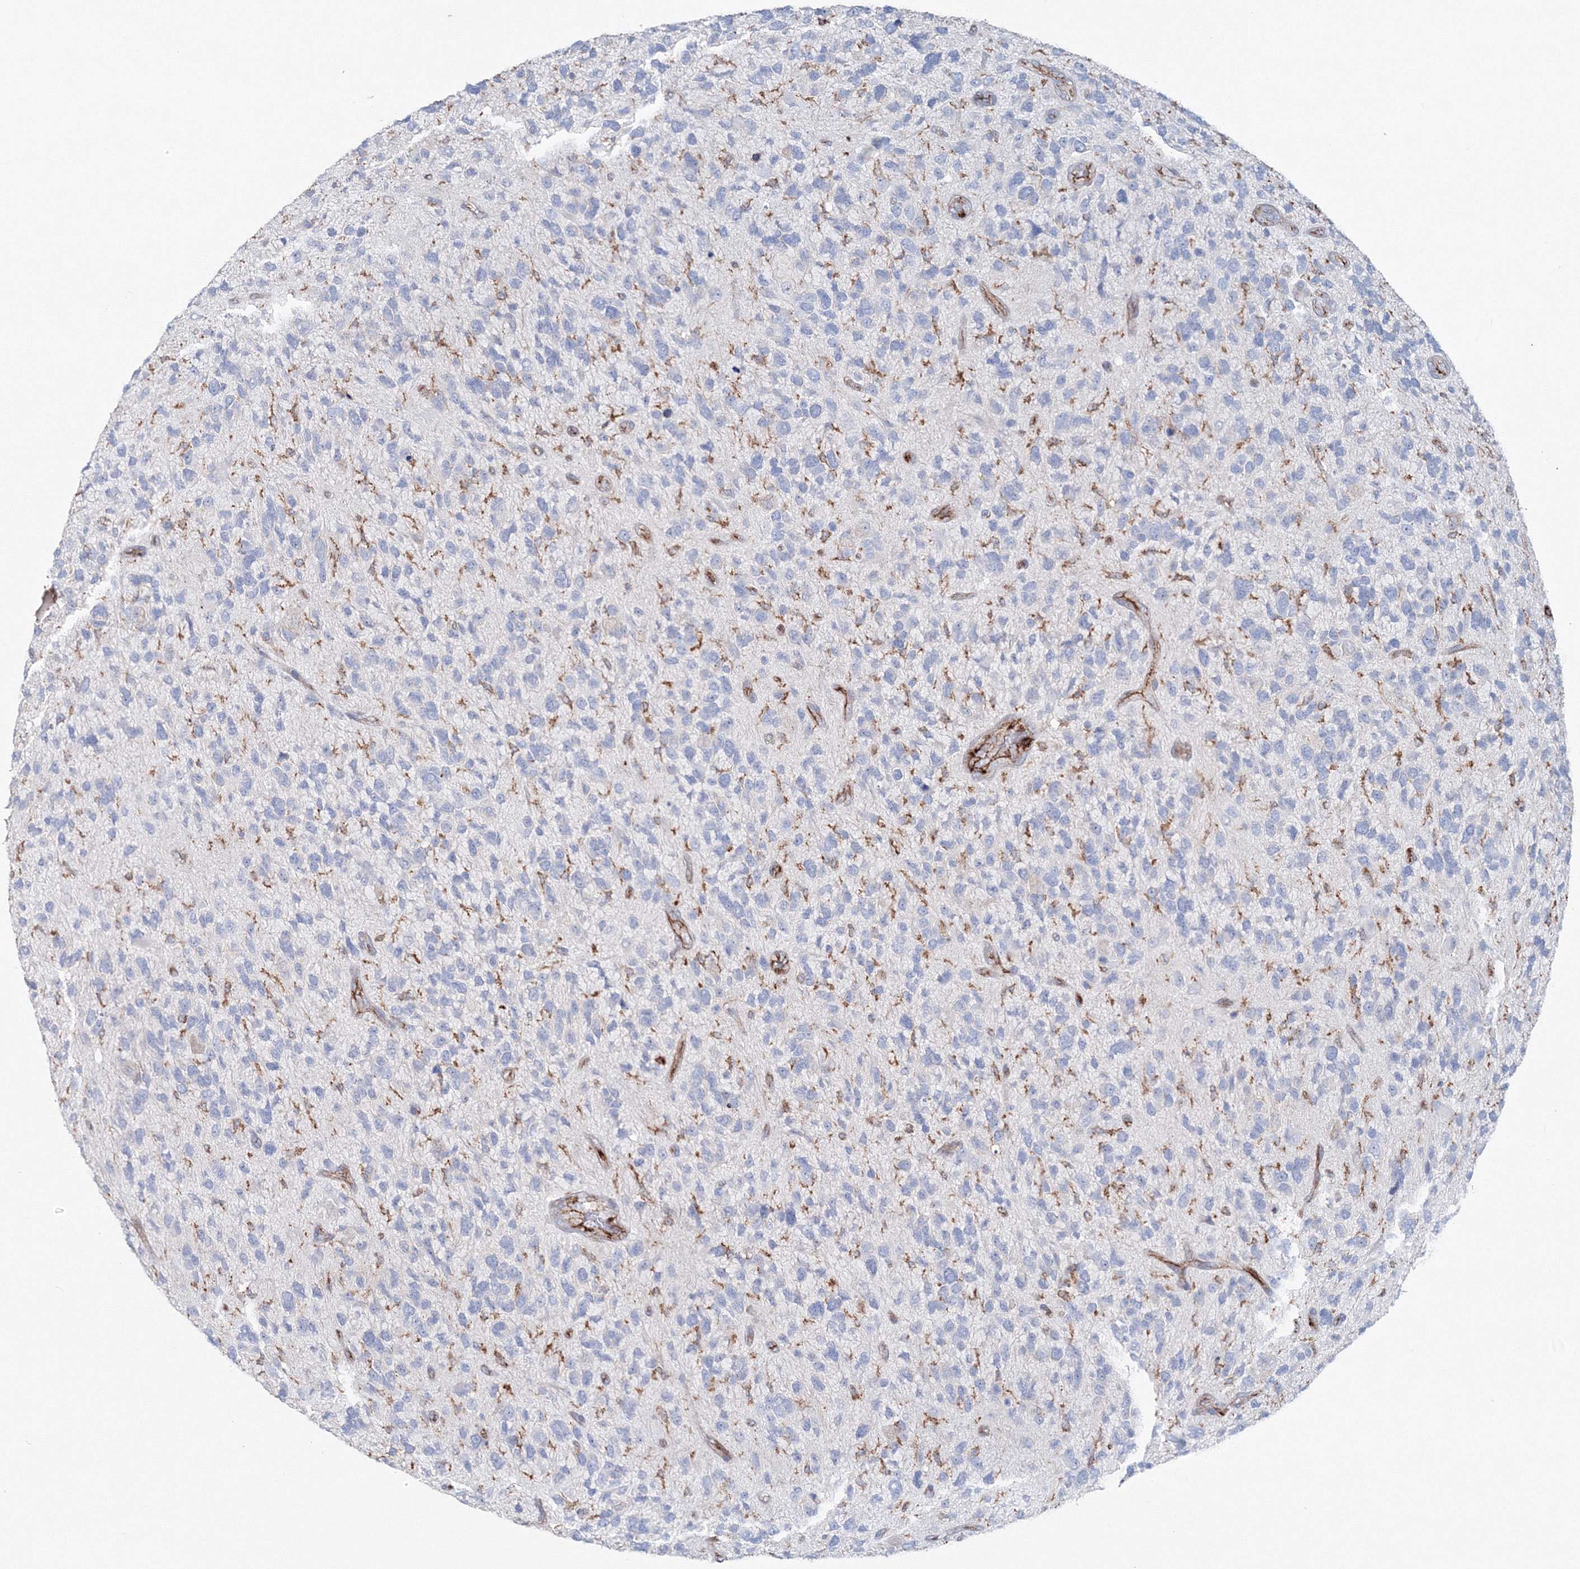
{"staining": {"intensity": "negative", "quantity": "none", "location": "none"}, "tissue": "glioma", "cell_type": "Tumor cells", "image_type": "cancer", "snomed": [{"axis": "morphology", "description": "Glioma, malignant, High grade"}, {"axis": "topography", "description": "Brain"}], "caption": "Immunohistochemical staining of malignant glioma (high-grade) demonstrates no significant staining in tumor cells.", "gene": "GGA2", "patient": {"sex": "female", "age": 58}}